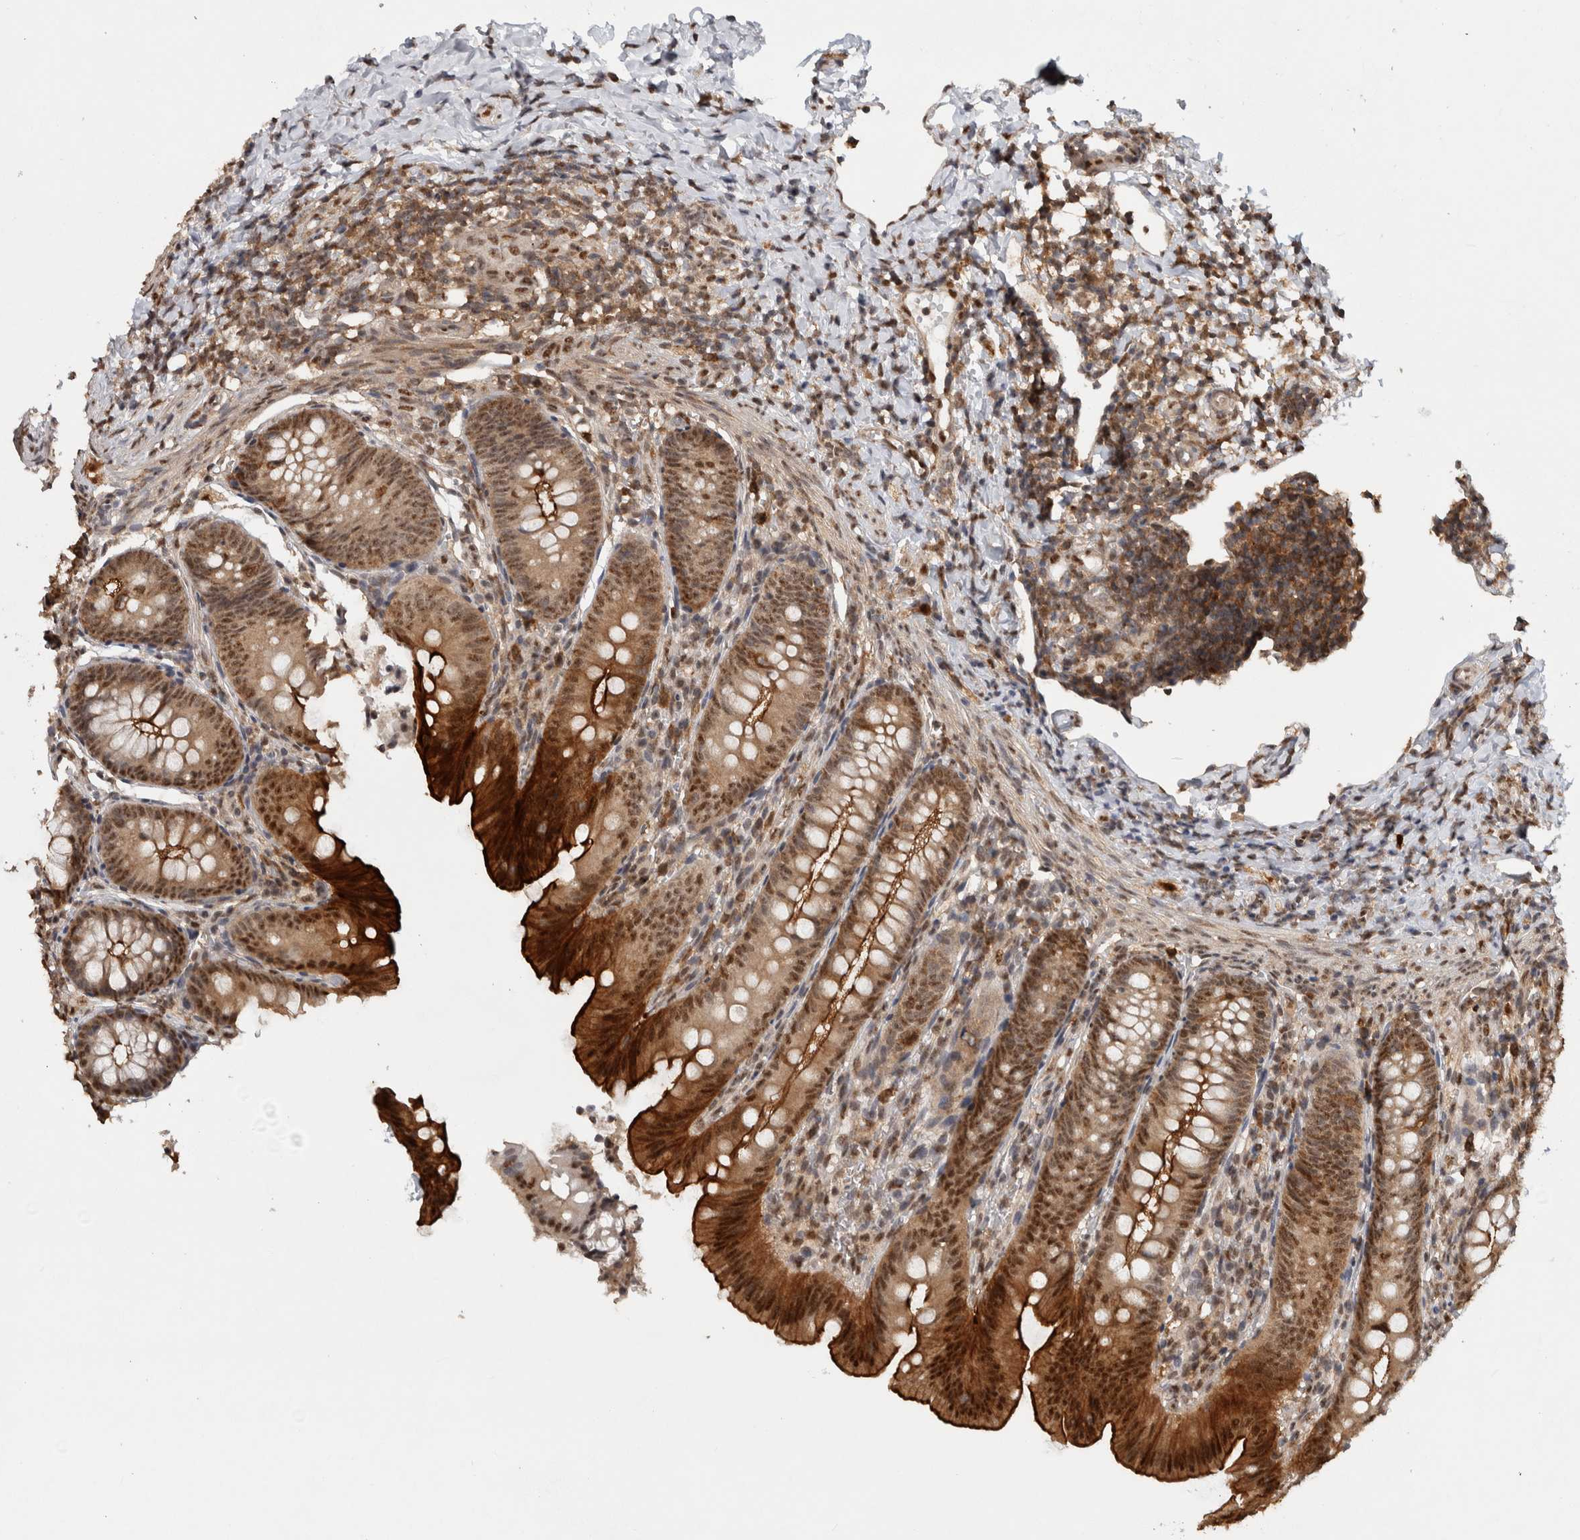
{"staining": {"intensity": "strong", "quantity": ">75%", "location": "cytoplasmic/membranous,nuclear"}, "tissue": "appendix", "cell_type": "Glandular cells", "image_type": "normal", "snomed": [{"axis": "morphology", "description": "Normal tissue, NOS"}, {"axis": "topography", "description": "Appendix"}], "caption": "This is an image of immunohistochemistry staining of benign appendix, which shows strong staining in the cytoplasmic/membranous,nuclear of glandular cells.", "gene": "RPS6KA2", "patient": {"sex": "male", "age": 1}}